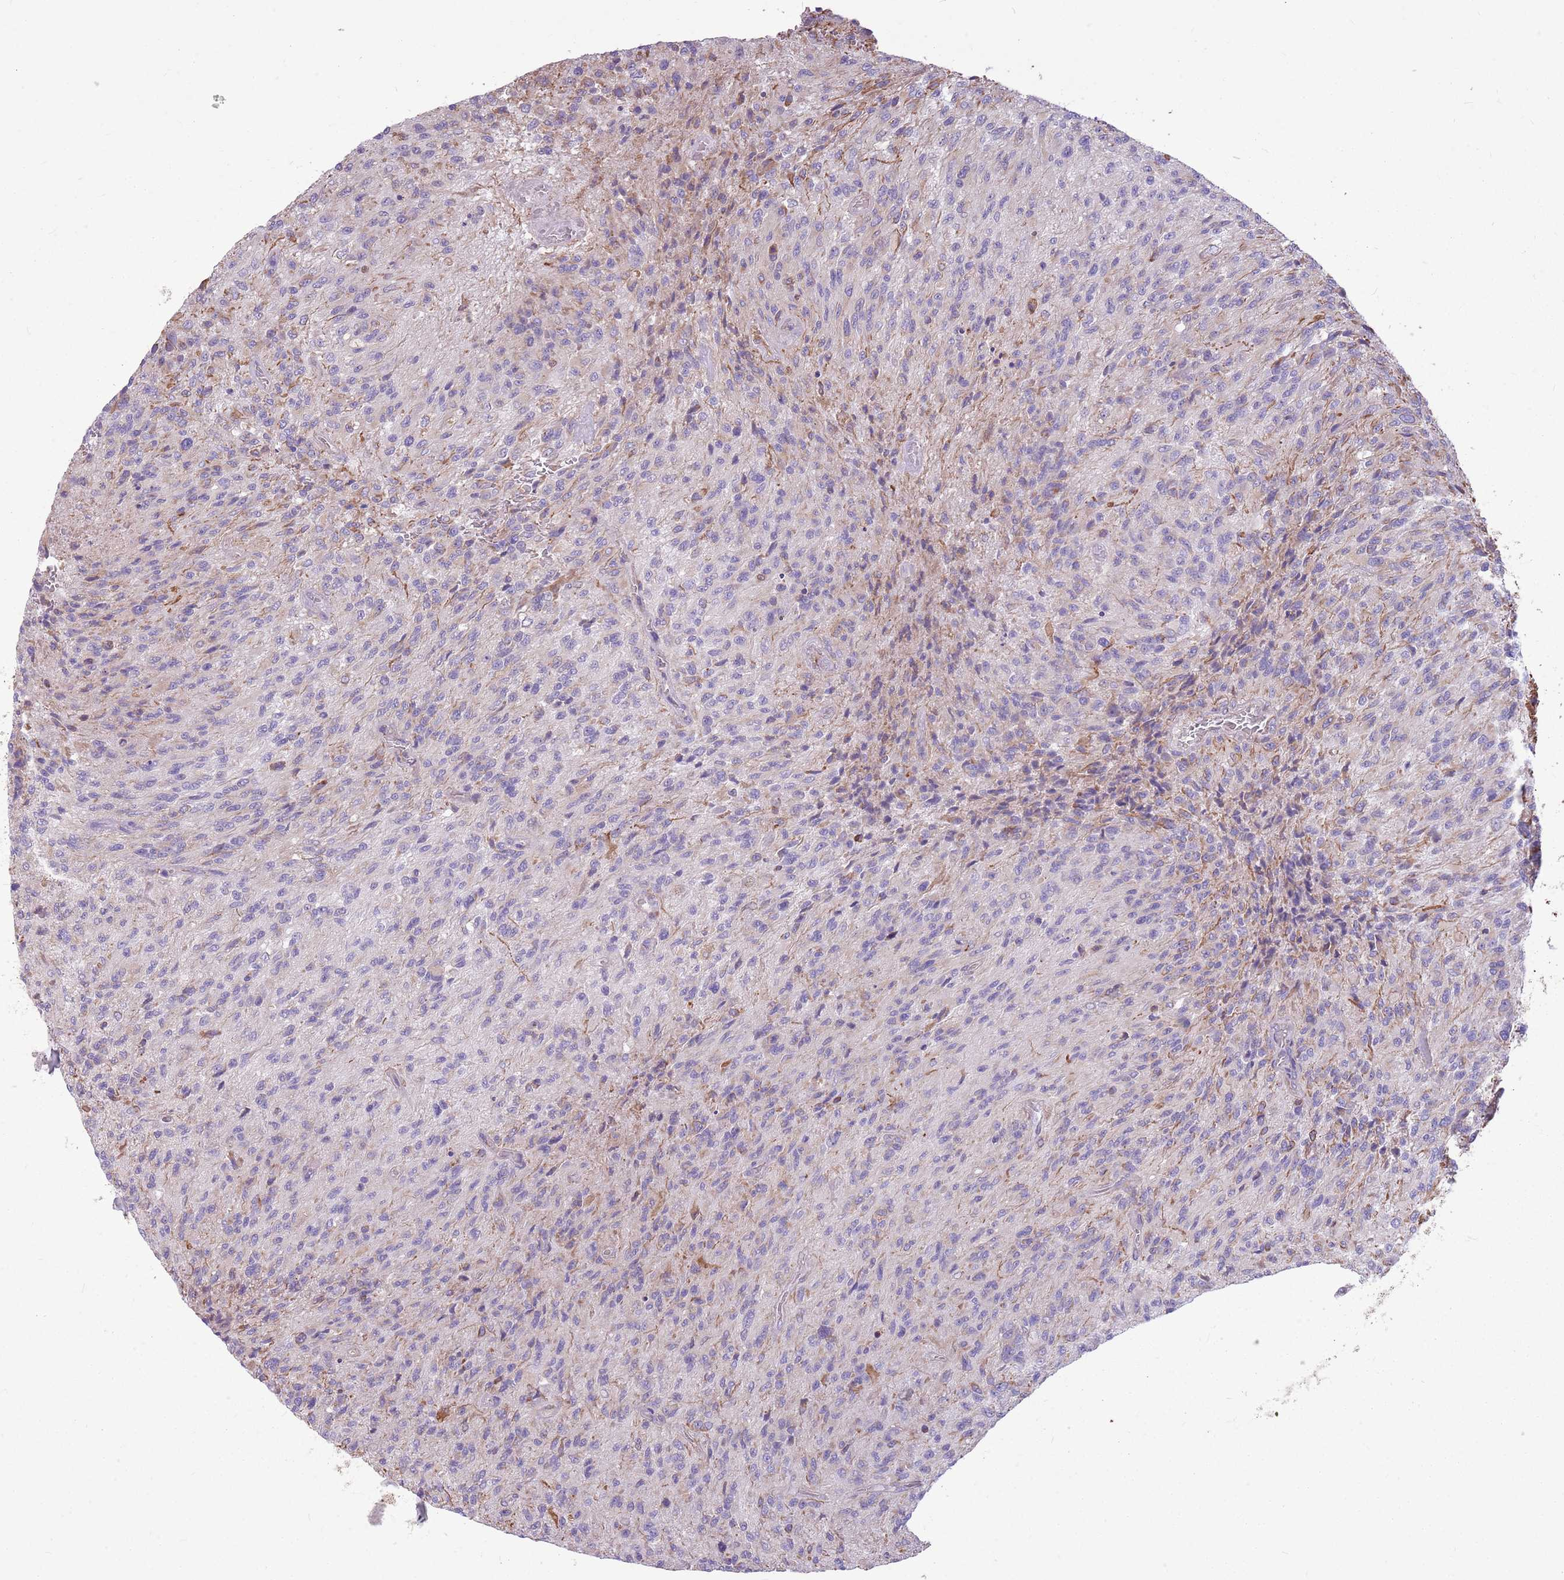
{"staining": {"intensity": "negative", "quantity": "none", "location": "none"}, "tissue": "glioma", "cell_type": "Tumor cells", "image_type": "cancer", "snomed": [{"axis": "morphology", "description": "Normal tissue, NOS"}, {"axis": "morphology", "description": "Glioma, malignant, High grade"}, {"axis": "topography", "description": "Cerebral cortex"}], "caption": "Human glioma stained for a protein using IHC shows no staining in tumor cells.", "gene": "KCTD19", "patient": {"sex": "male", "age": 56}}